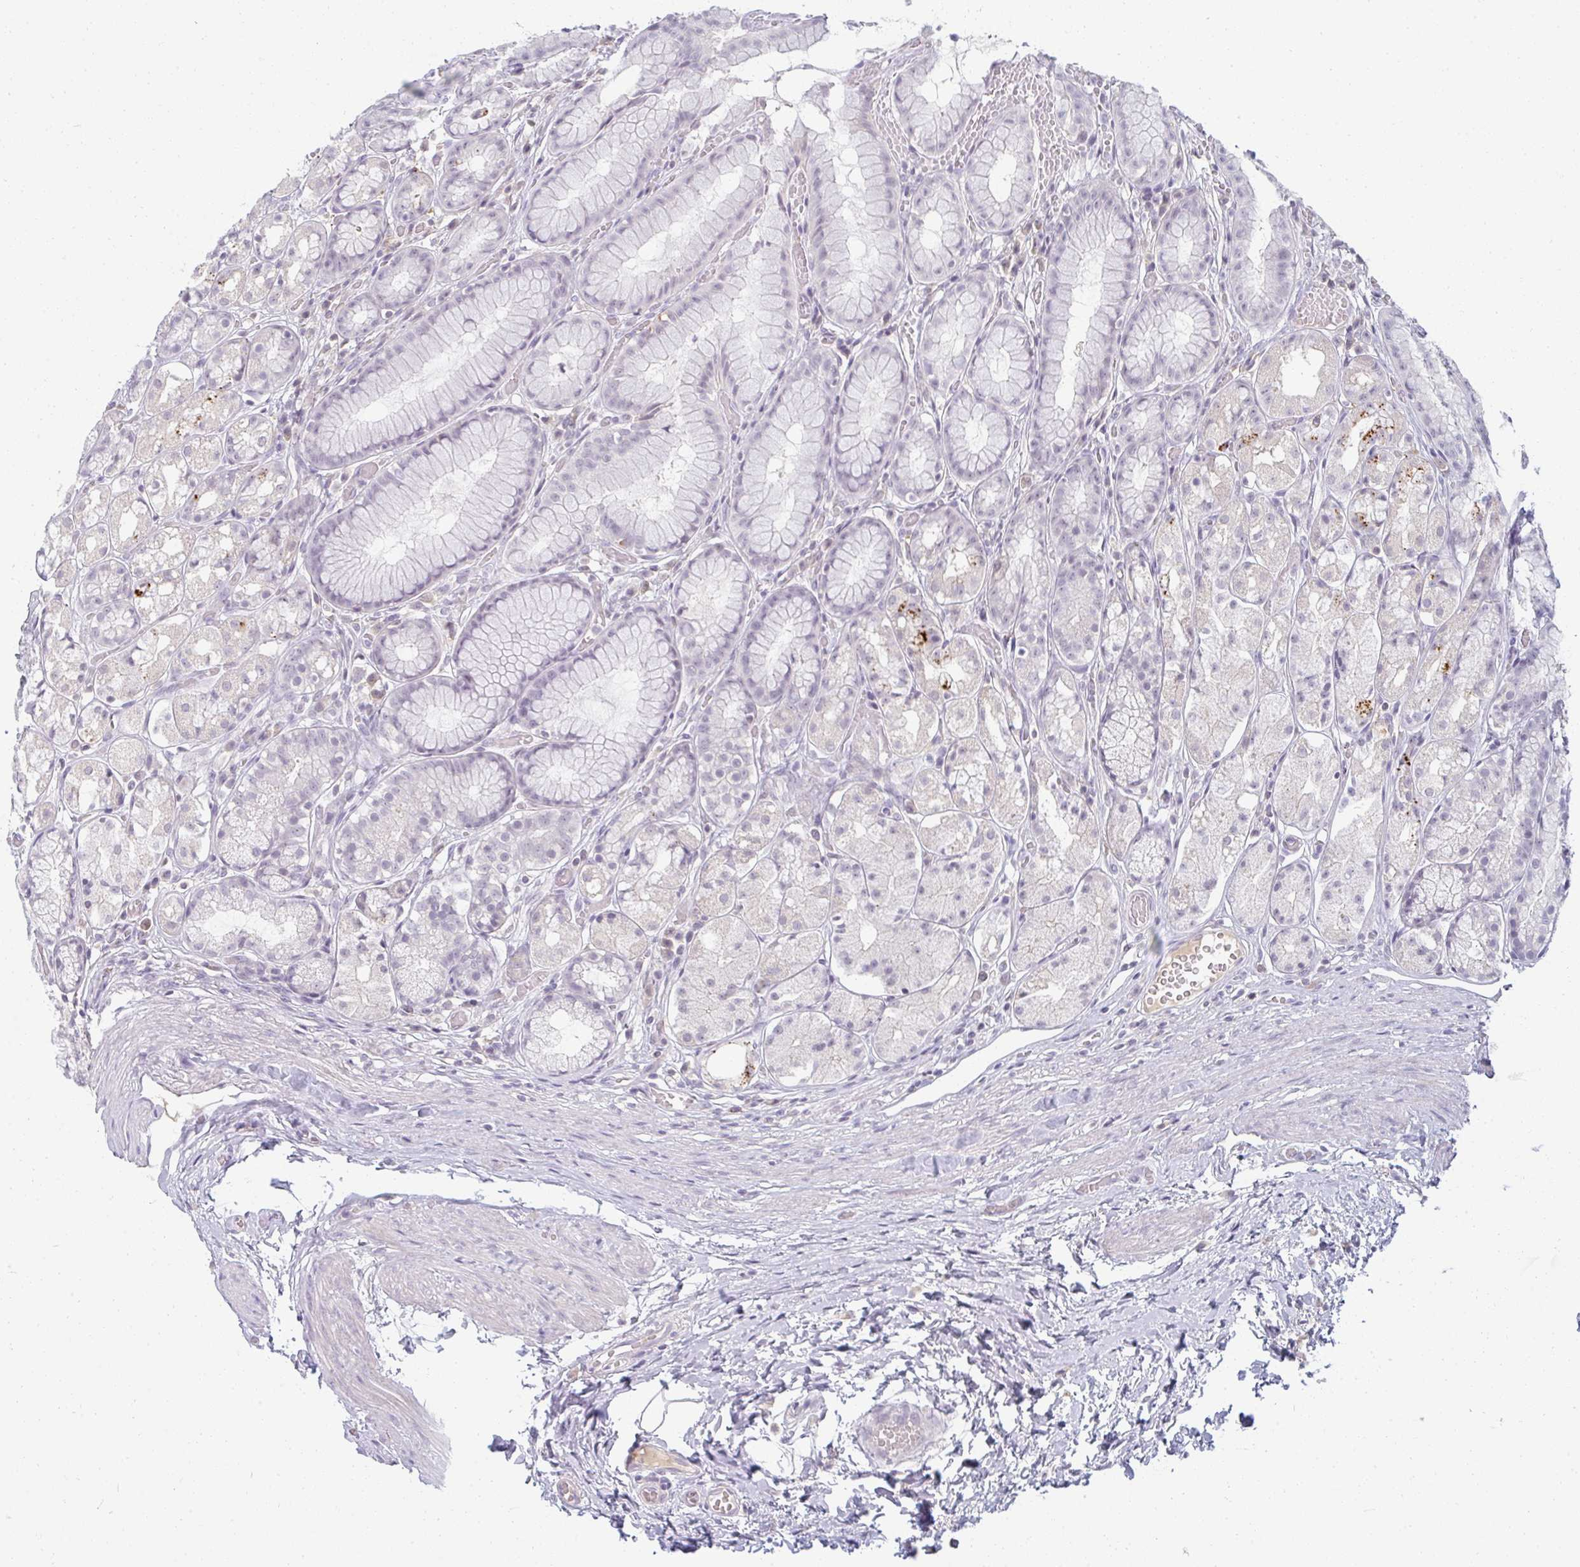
{"staining": {"intensity": "moderate", "quantity": "<25%", "location": "cytoplasmic/membranous"}, "tissue": "stomach", "cell_type": "Glandular cells", "image_type": "normal", "snomed": [{"axis": "morphology", "description": "Normal tissue, NOS"}, {"axis": "topography", "description": "Smooth muscle"}, {"axis": "topography", "description": "Stomach"}], "caption": "A low amount of moderate cytoplasmic/membranous positivity is appreciated in approximately <25% of glandular cells in normal stomach. (IHC, brightfield microscopy, high magnification).", "gene": "PPFIA4", "patient": {"sex": "male", "age": 70}}